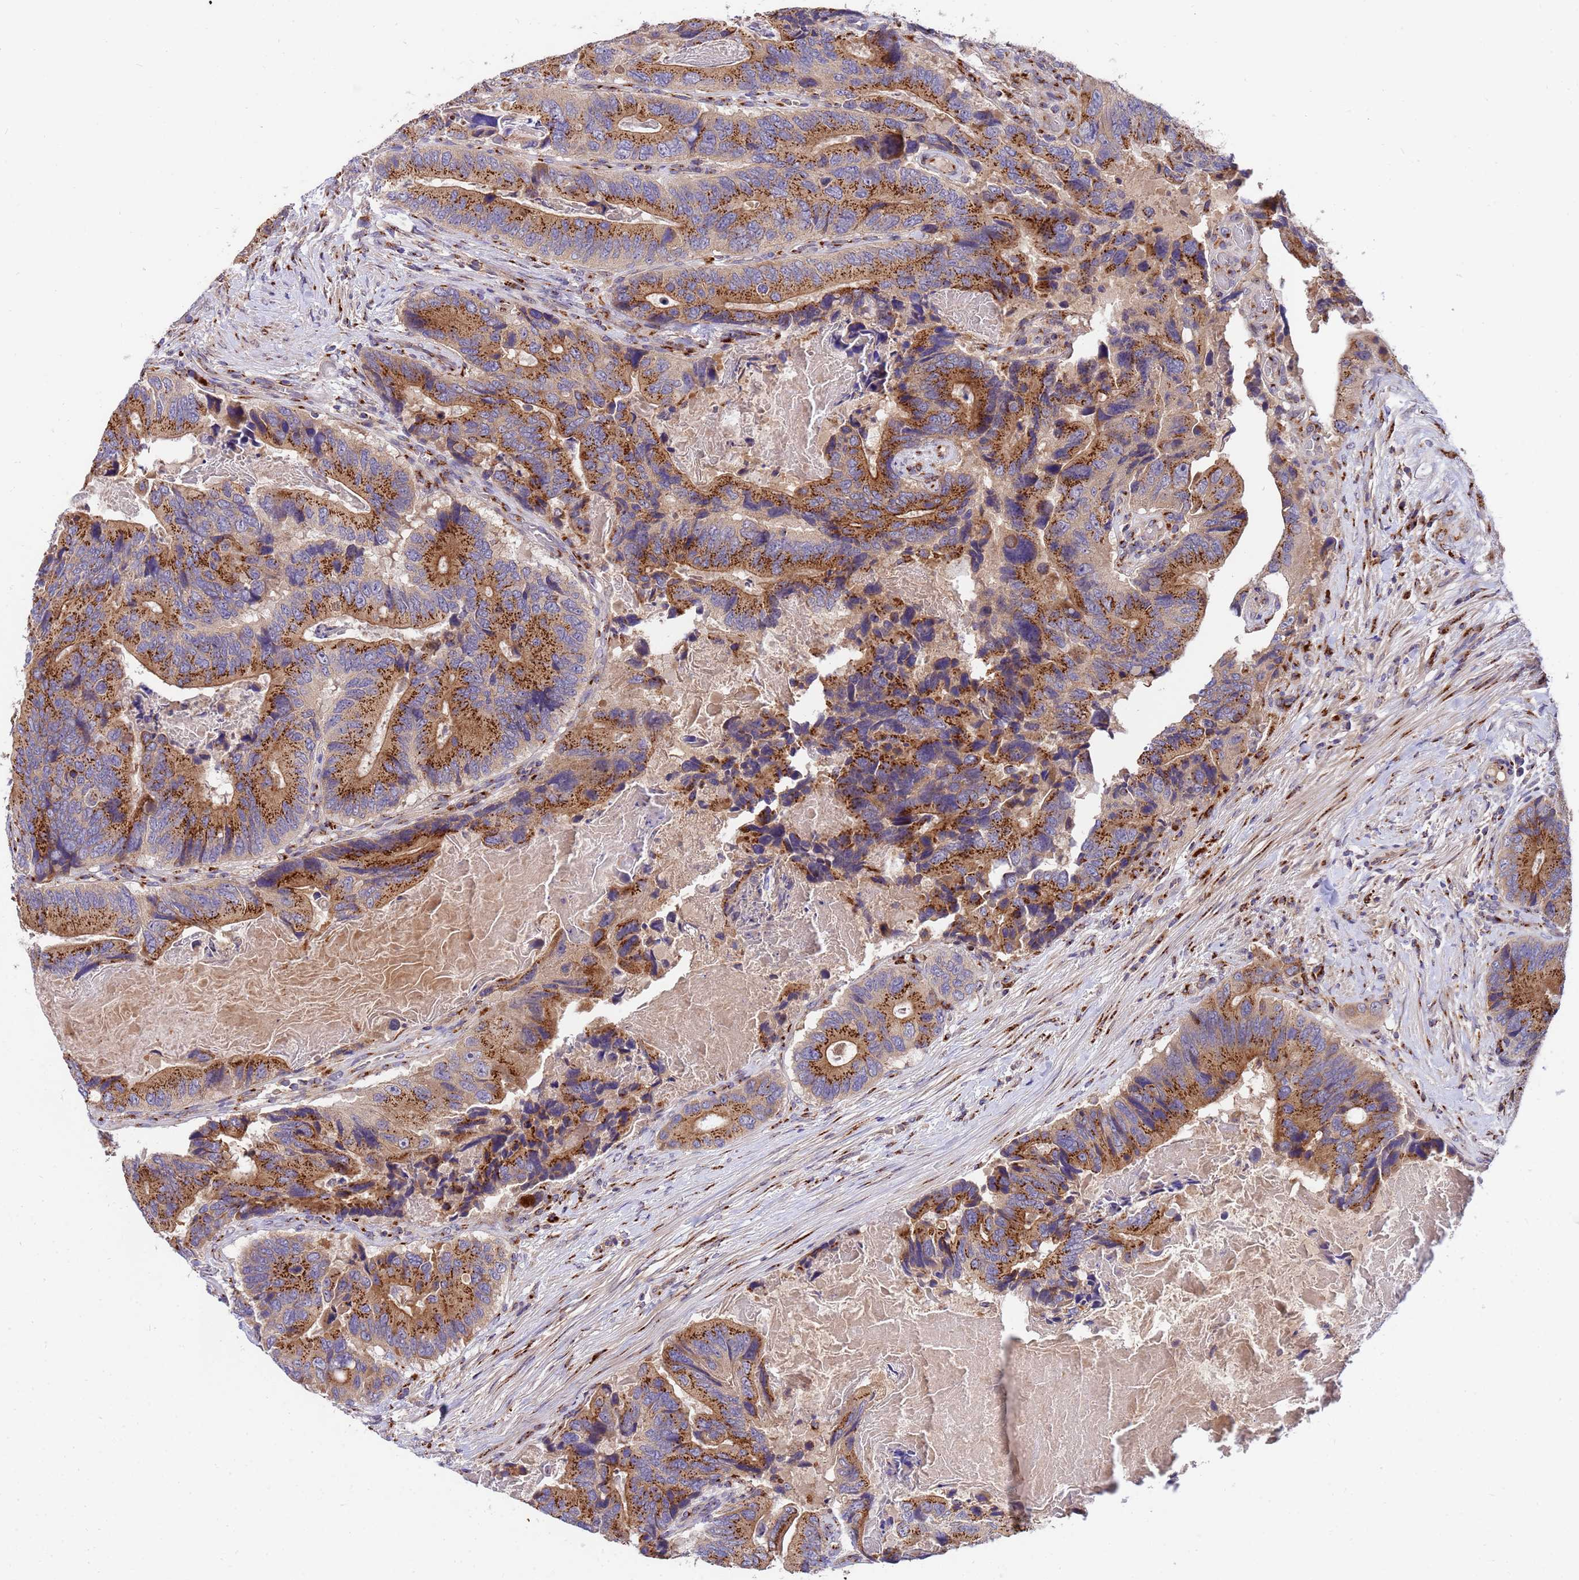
{"staining": {"intensity": "strong", "quantity": ">75%", "location": "cytoplasmic/membranous"}, "tissue": "colorectal cancer", "cell_type": "Tumor cells", "image_type": "cancer", "snomed": [{"axis": "morphology", "description": "Adenocarcinoma, NOS"}, {"axis": "topography", "description": "Colon"}], "caption": "High-power microscopy captured an immunohistochemistry (IHC) image of colorectal cancer, revealing strong cytoplasmic/membranous expression in about >75% of tumor cells.", "gene": "HPS3", "patient": {"sex": "male", "age": 84}}